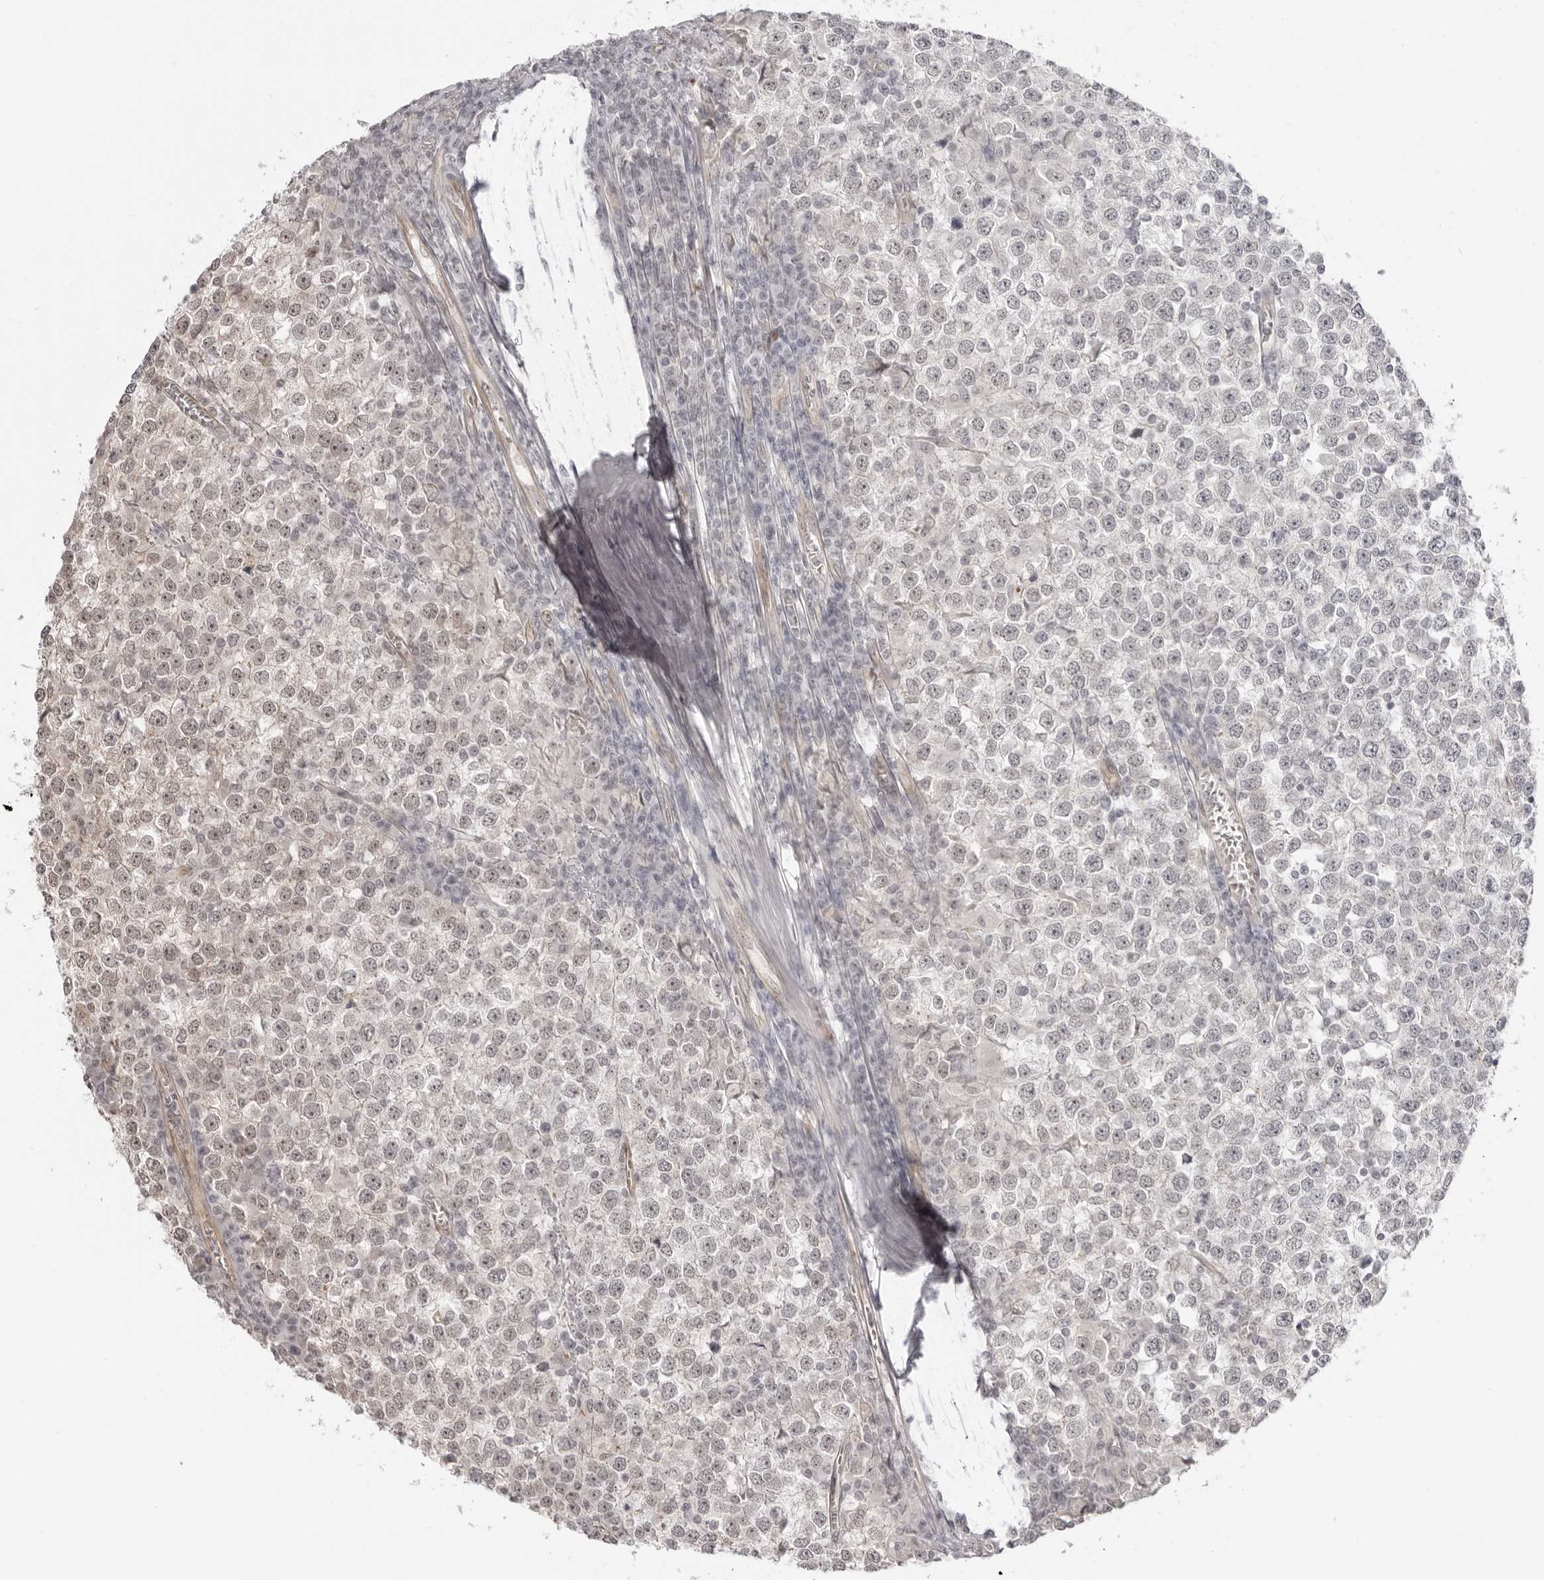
{"staining": {"intensity": "weak", "quantity": "<25%", "location": "nuclear"}, "tissue": "testis cancer", "cell_type": "Tumor cells", "image_type": "cancer", "snomed": [{"axis": "morphology", "description": "Seminoma, NOS"}, {"axis": "topography", "description": "Testis"}], "caption": "IHC of seminoma (testis) shows no staining in tumor cells.", "gene": "TRAPPC3", "patient": {"sex": "male", "age": 65}}